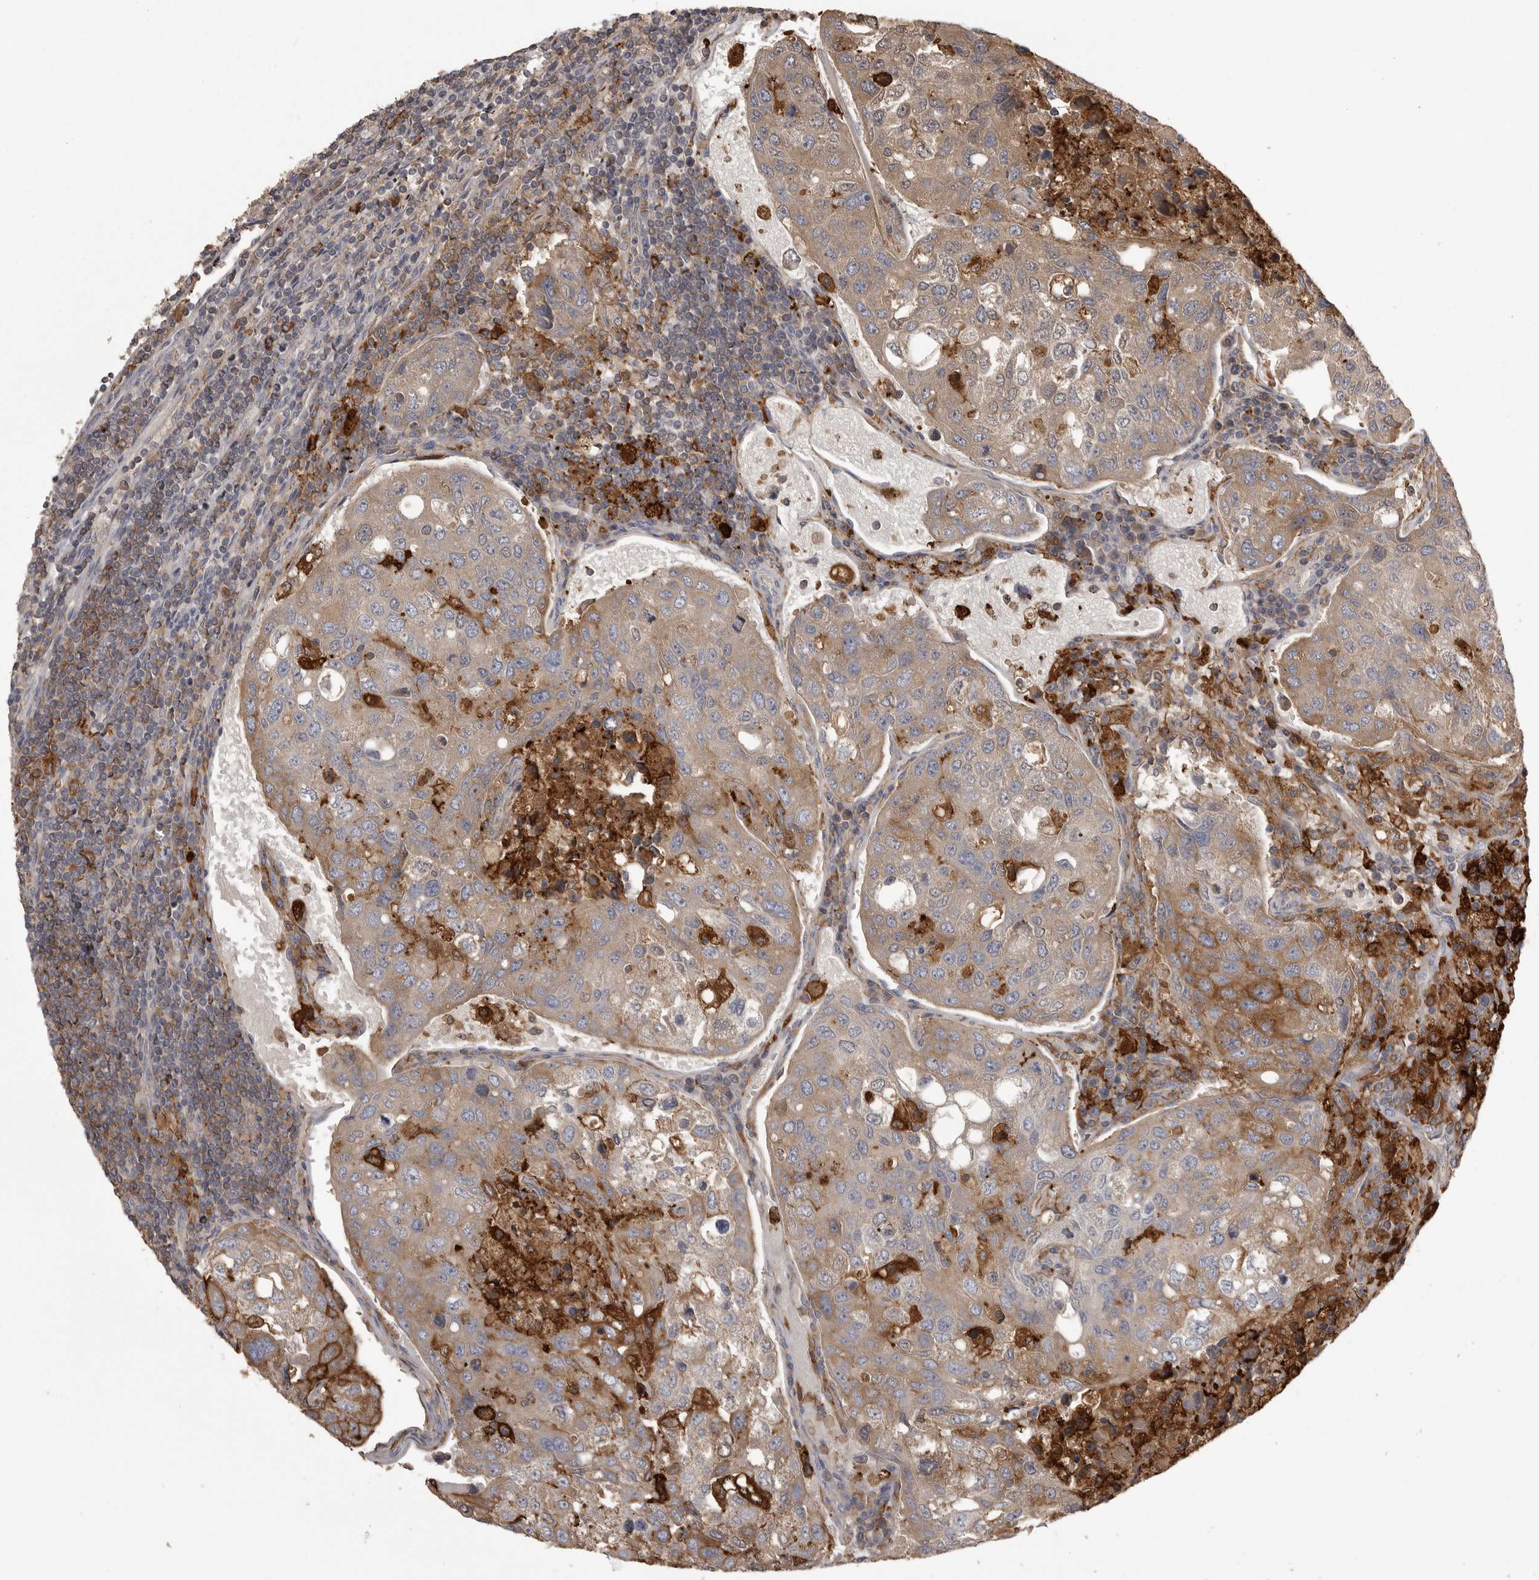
{"staining": {"intensity": "strong", "quantity": ">75%", "location": "cytoplasmic/membranous"}, "tissue": "urothelial cancer", "cell_type": "Tumor cells", "image_type": "cancer", "snomed": [{"axis": "morphology", "description": "Urothelial carcinoma, High grade"}, {"axis": "topography", "description": "Lymph node"}, {"axis": "topography", "description": "Urinary bladder"}], "caption": "Immunohistochemical staining of urothelial cancer displays strong cytoplasmic/membranous protein expression in about >75% of tumor cells. The protein is shown in brown color, while the nuclei are stained blue.", "gene": "CMTM6", "patient": {"sex": "male", "age": 51}}